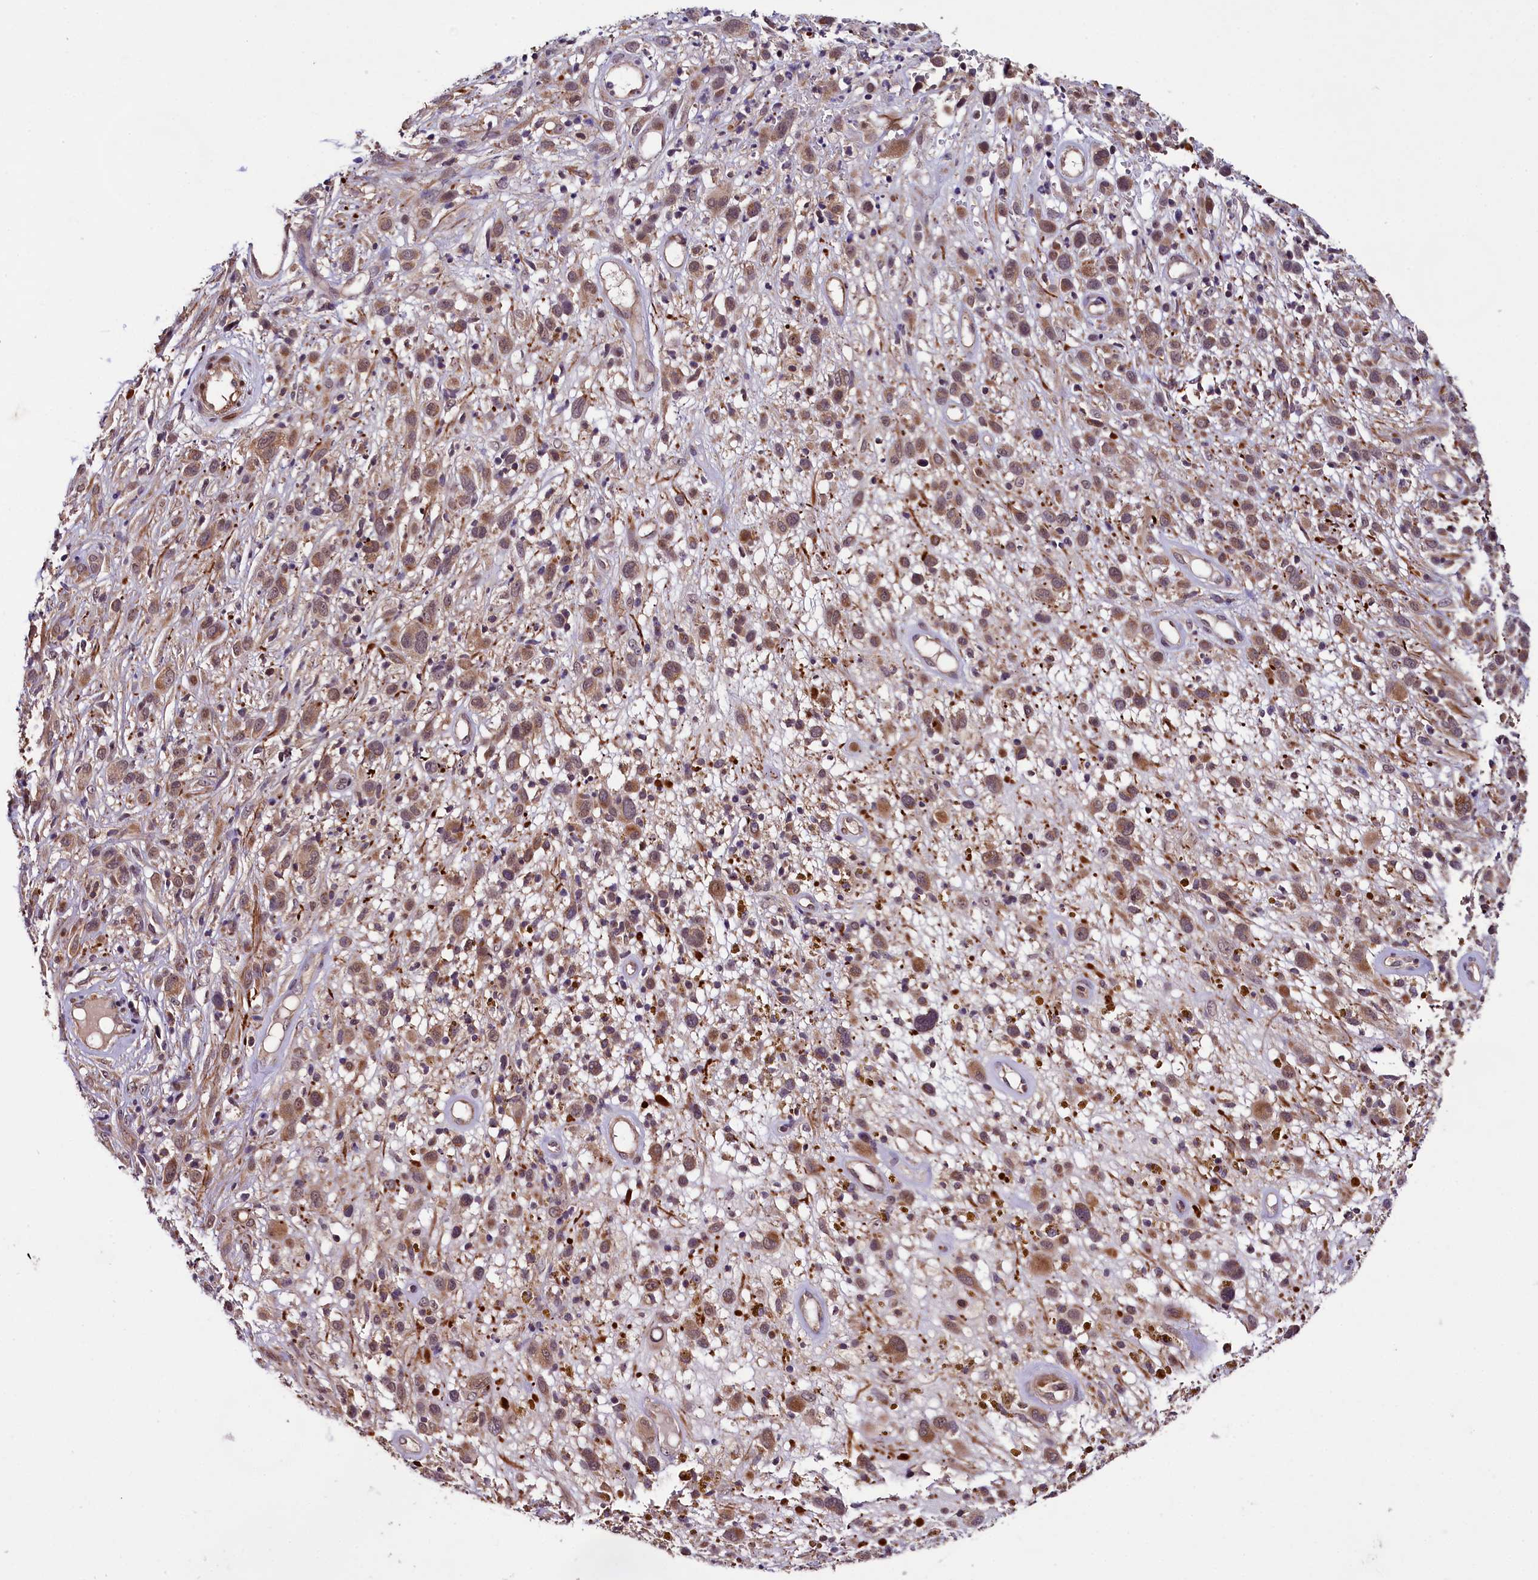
{"staining": {"intensity": "moderate", "quantity": ">75%", "location": "cytoplasmic/membranous"}, "tissue": "melanoma", "cell_type": "Tumor cells", "image_type": "cancer", "snomed": [{"axis": "morphology", "description": "Malignant melanoma, NOS"}, {"axis": "topography", "description": "Skin of trunk"}], "caption": "Malignant melanoma tissue exhibits moderate cytoplasmic/membranous staining in approximately >75% of tumor cells", "gene": "DOHH", "patient": {"sex": "male", "age": 71}}